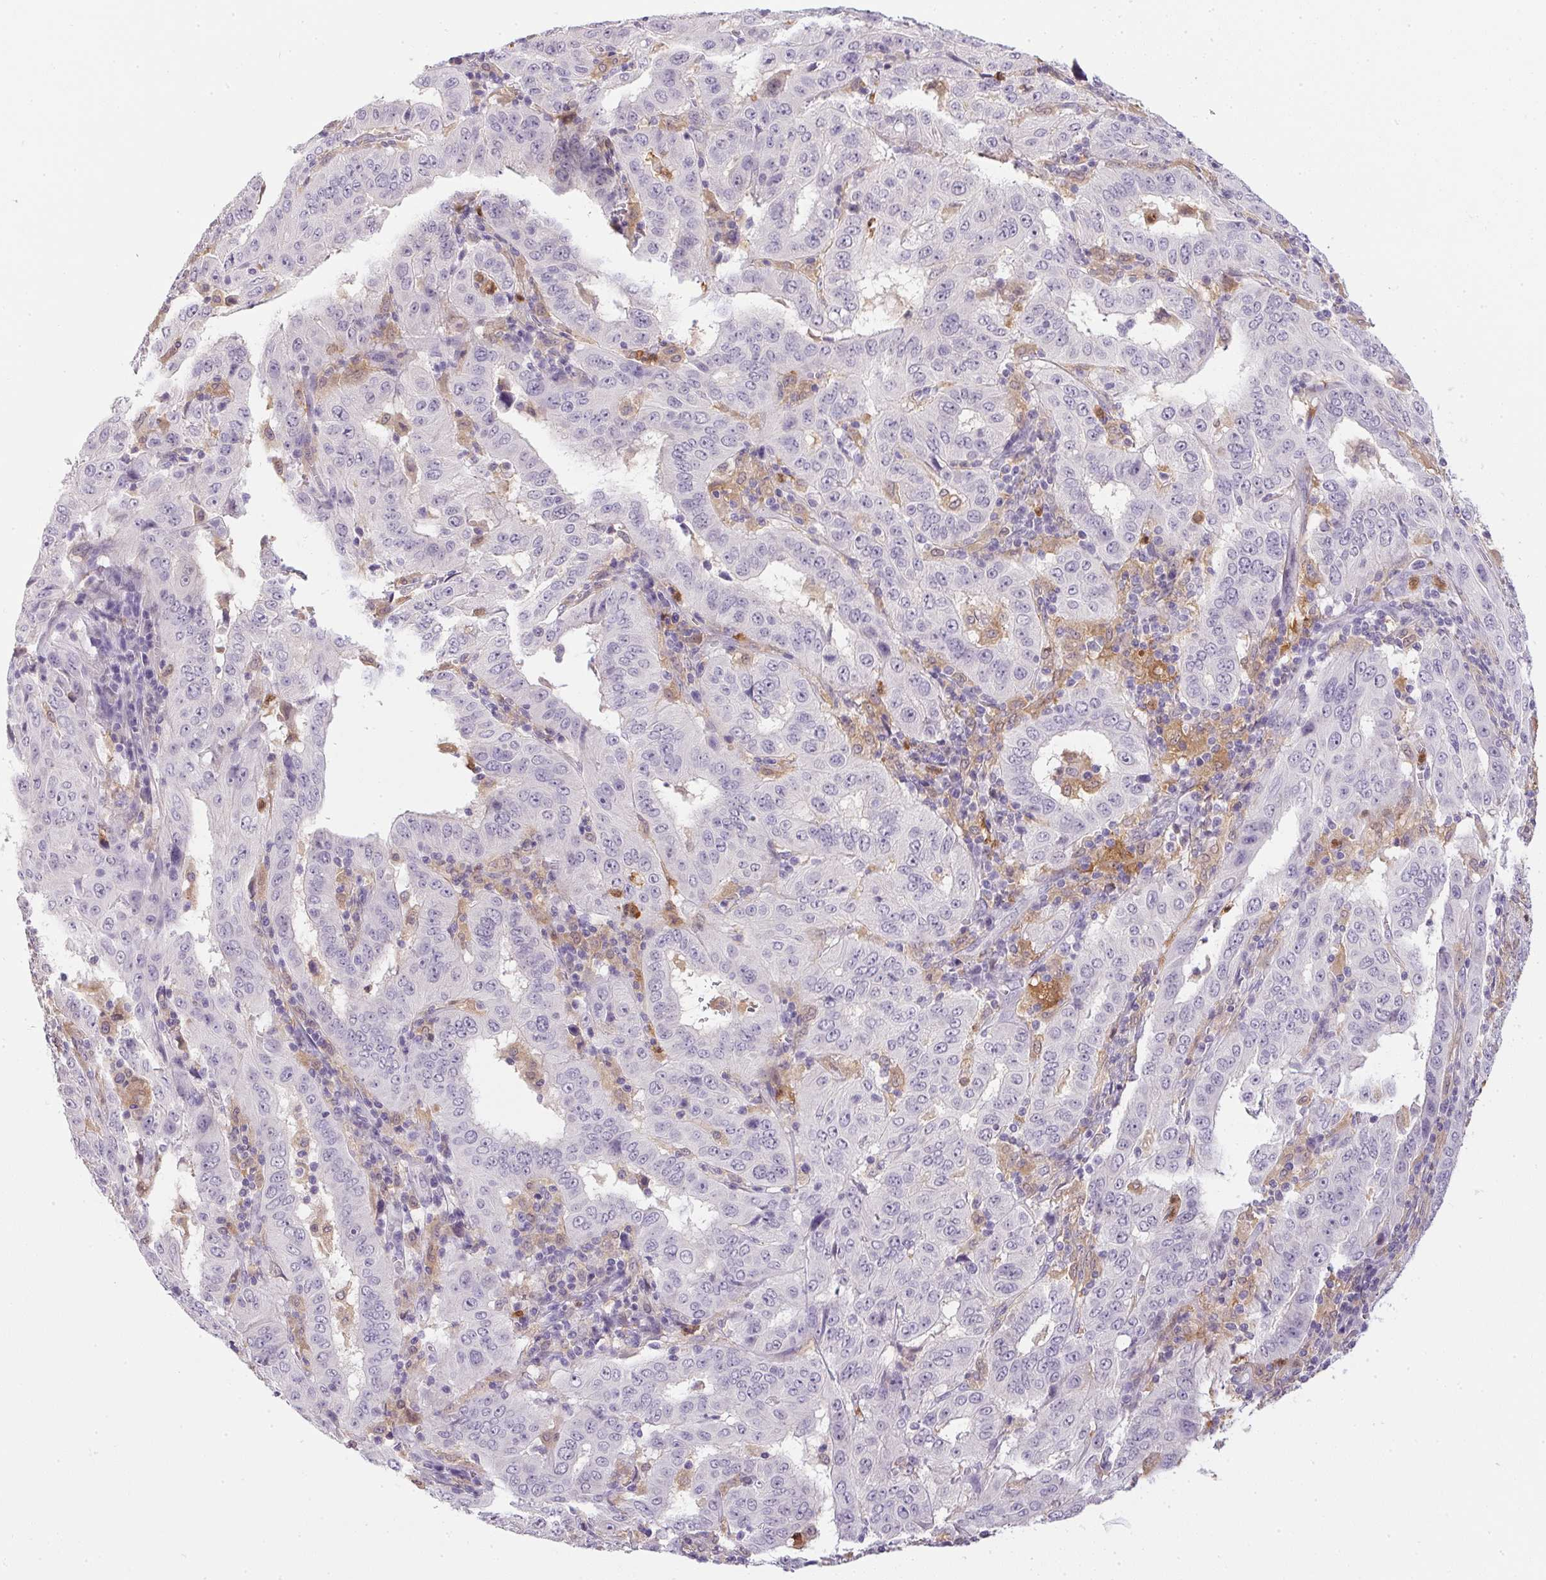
{"staining": {"intensity": "negative", "quantity": "none", "location": "none"}, "tissue": "pancreatic cancer", "cell_type": "Tumor cells", "image_type": "cancer", "snomed": [{"axis": "morphology", "description": "Adenocarcinoma, NOS"}, {"axis": "topography", "description": "Pancreas"}], "caption": "Protein analysis of pancreatic adenocarcinoma reveals no significant staining in tumor cells.", "gene": "DNAJC5G", "patient": {"sex": "male", "age": 63}}